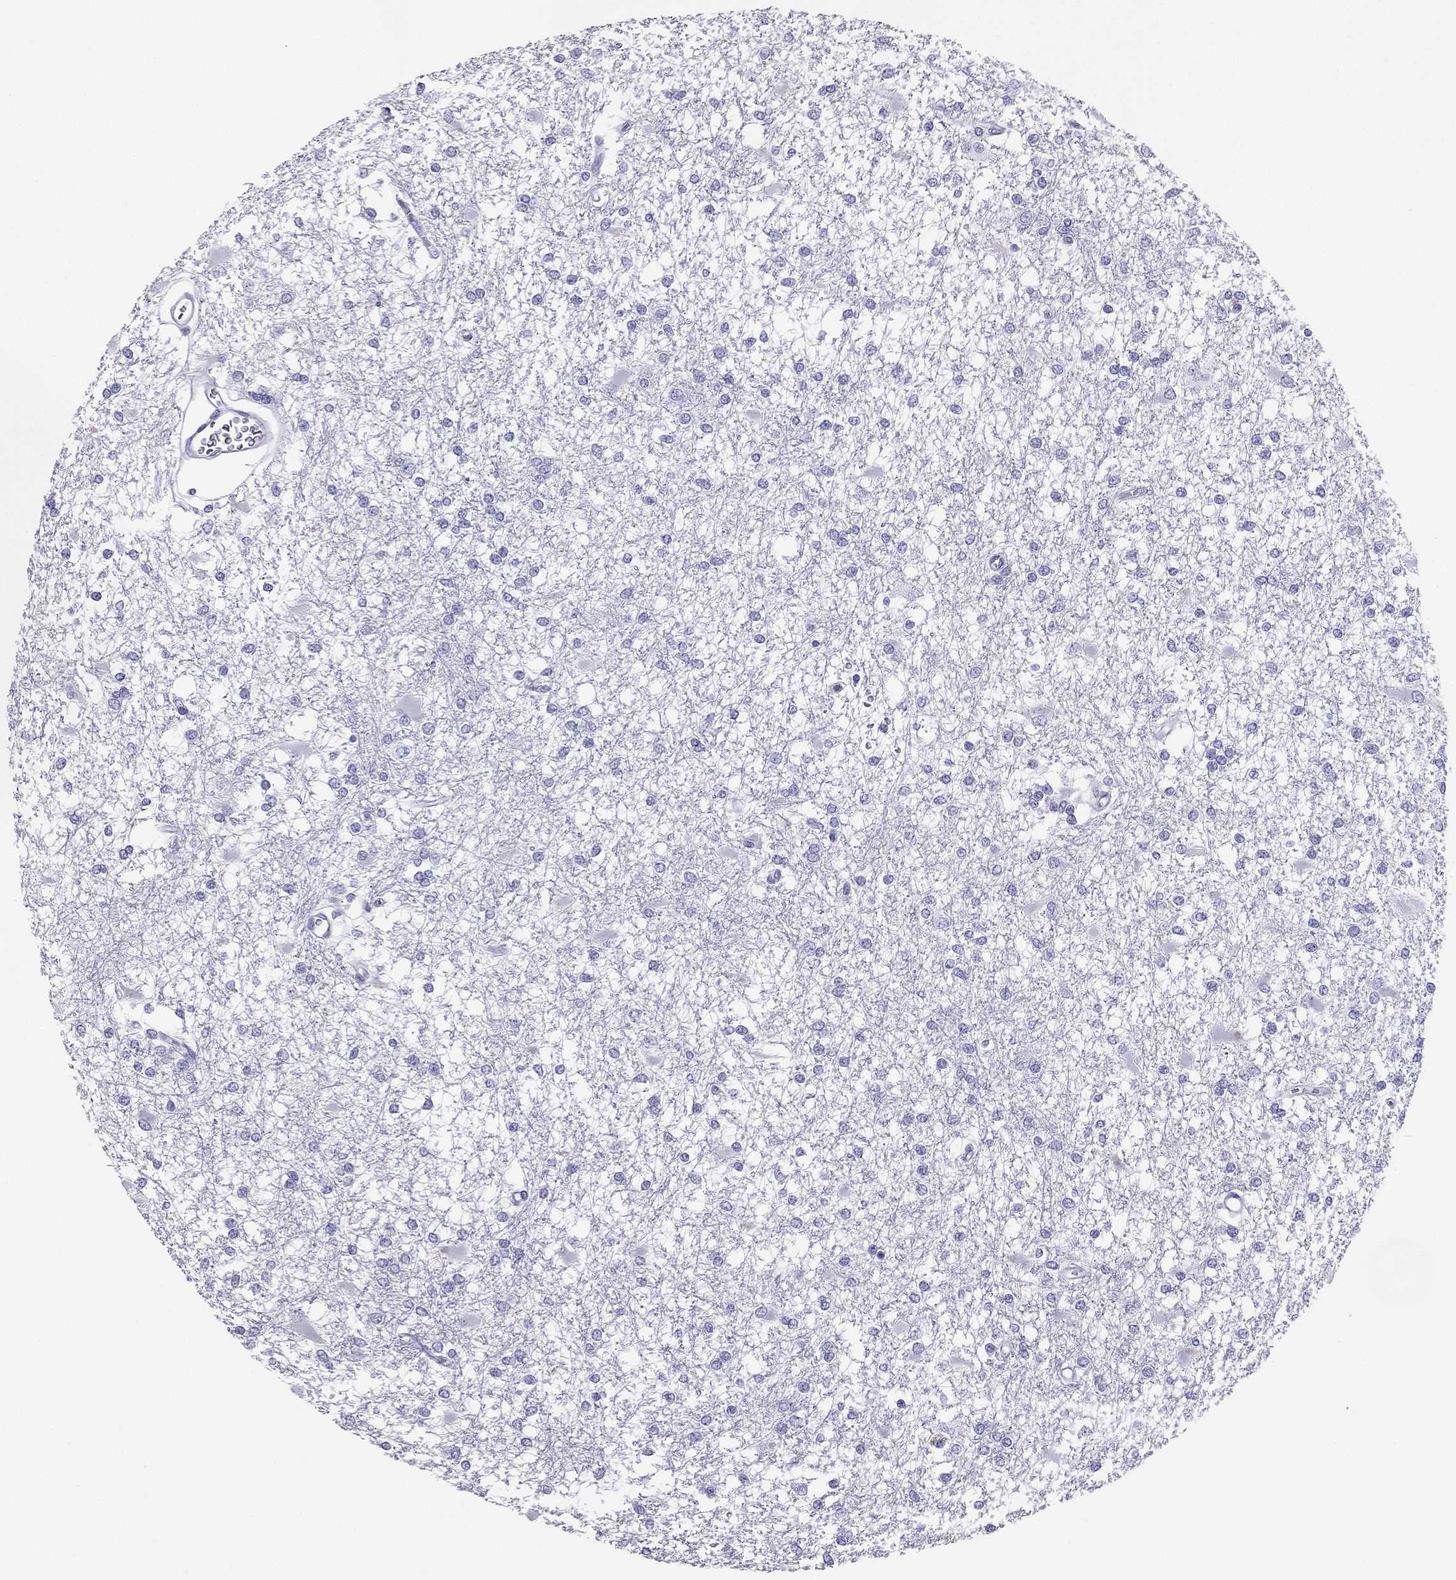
{"staining": {"intensity": "negative", "quantity": "none", "location": "none"}, "tissue": "glioma", "cell_type": "Tumor cells", "image_type": "cancer", "snomed": [{"axis": "morphology", "description": "Glioma, malignant, High grade"}, {"axis": "topography", "description": "Cerebral cortex"}], "caption": "The immunohistochemistry image has no significant staining in tumor cells of glioma tissue.", "gene": "PDE6A", "patient": {"sex": "male", "age": 79}}